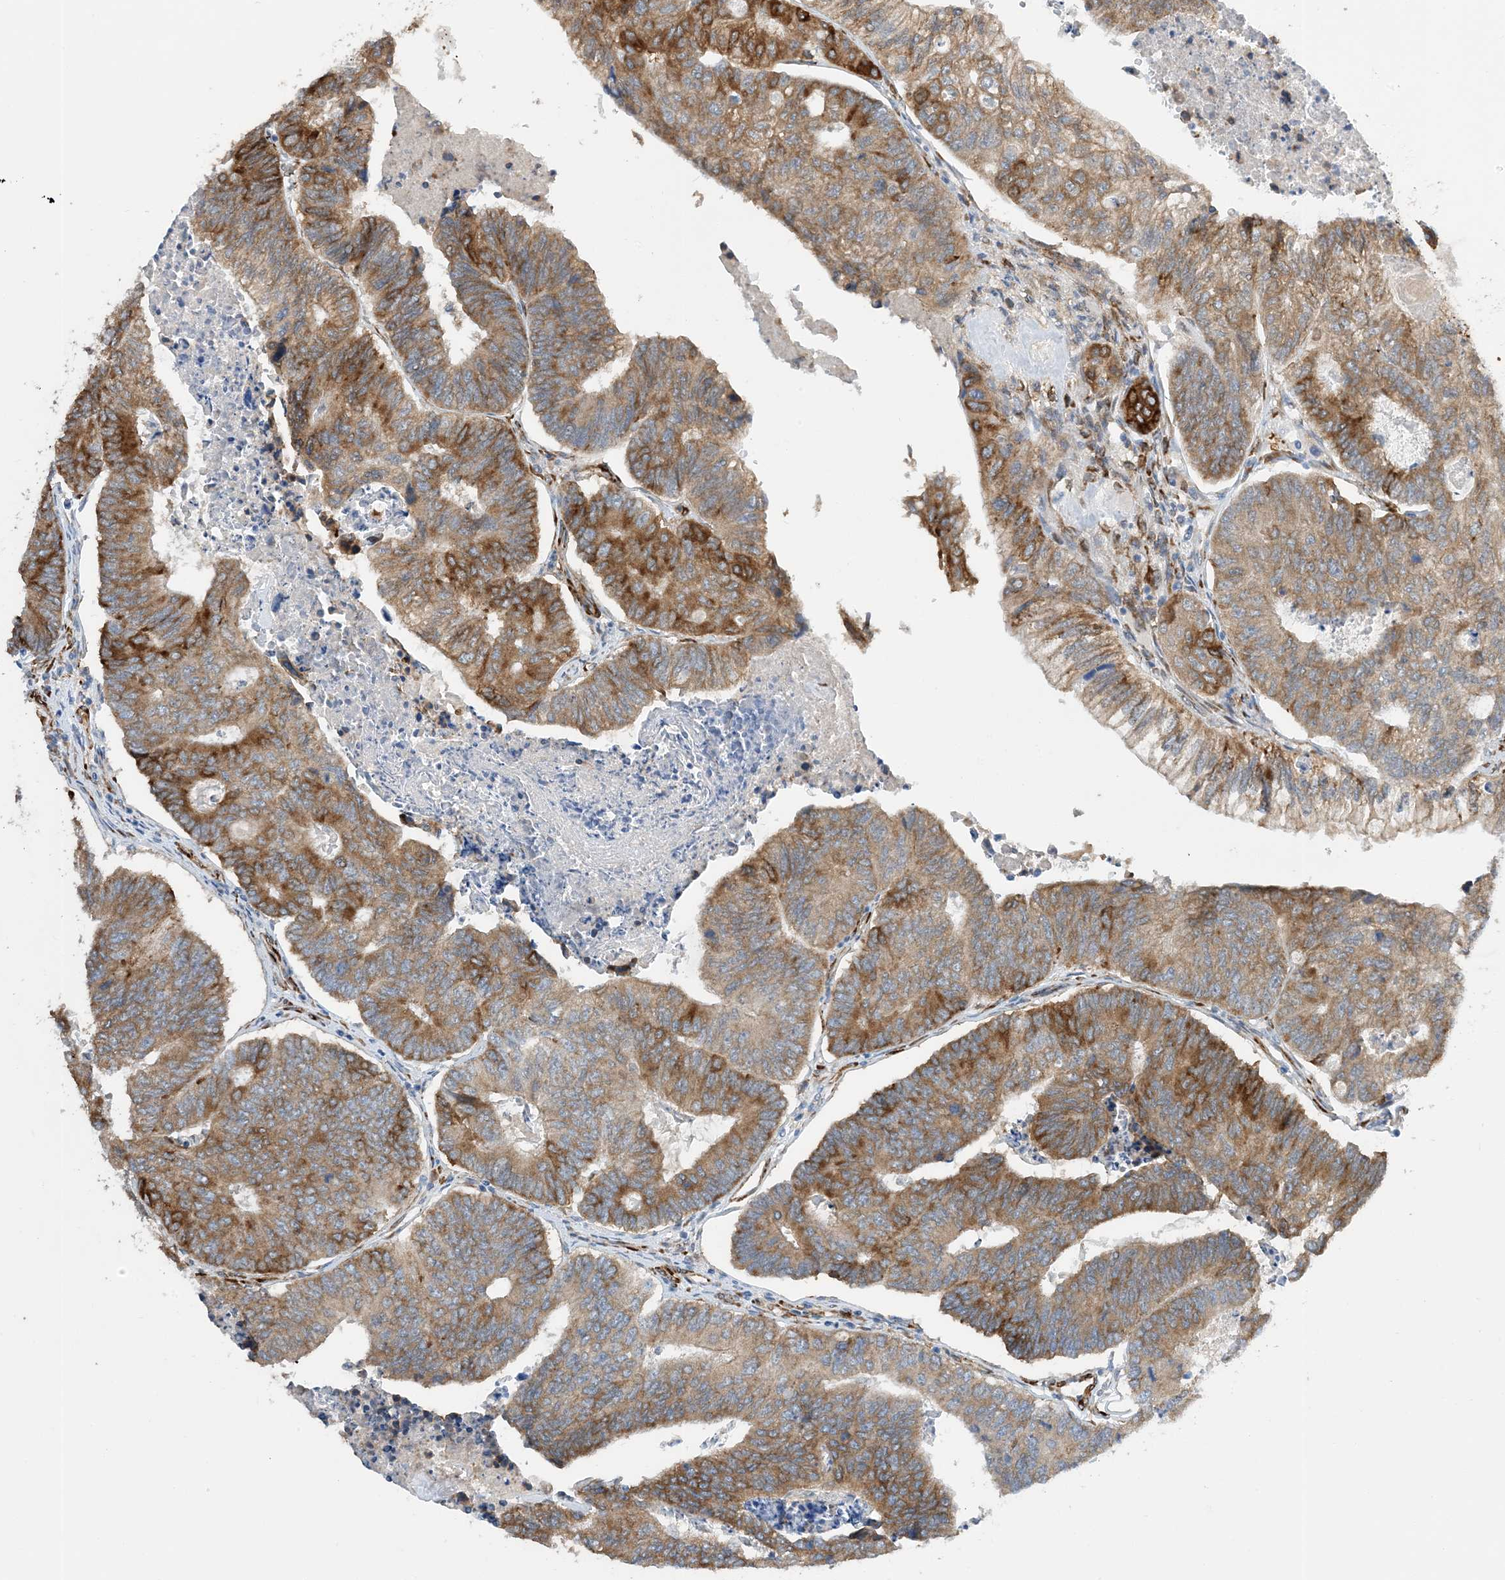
{"staining": {"intensity": "moderate", "quantity": ">75%", "location": "cytoplasmic/membranous"}, "tissue": "colorectal cancer", "cell_type": "Tumor cells", "image_type": "cancer", "snomed": [{"axis": "morphology", "description": "Adenocarcinoma, NOS"}, {"axis": "topography", "description": "Colon"}], "caption": "Immunohistochemical staining of colorectal adenocarcinoma demonstrates medium levels of moderate cytoplasmic/membranous protein positivity in approximately >75% of tumor cells.", "gene": "ZBTB45", "patient": {"sex": "female", "age": 67}}